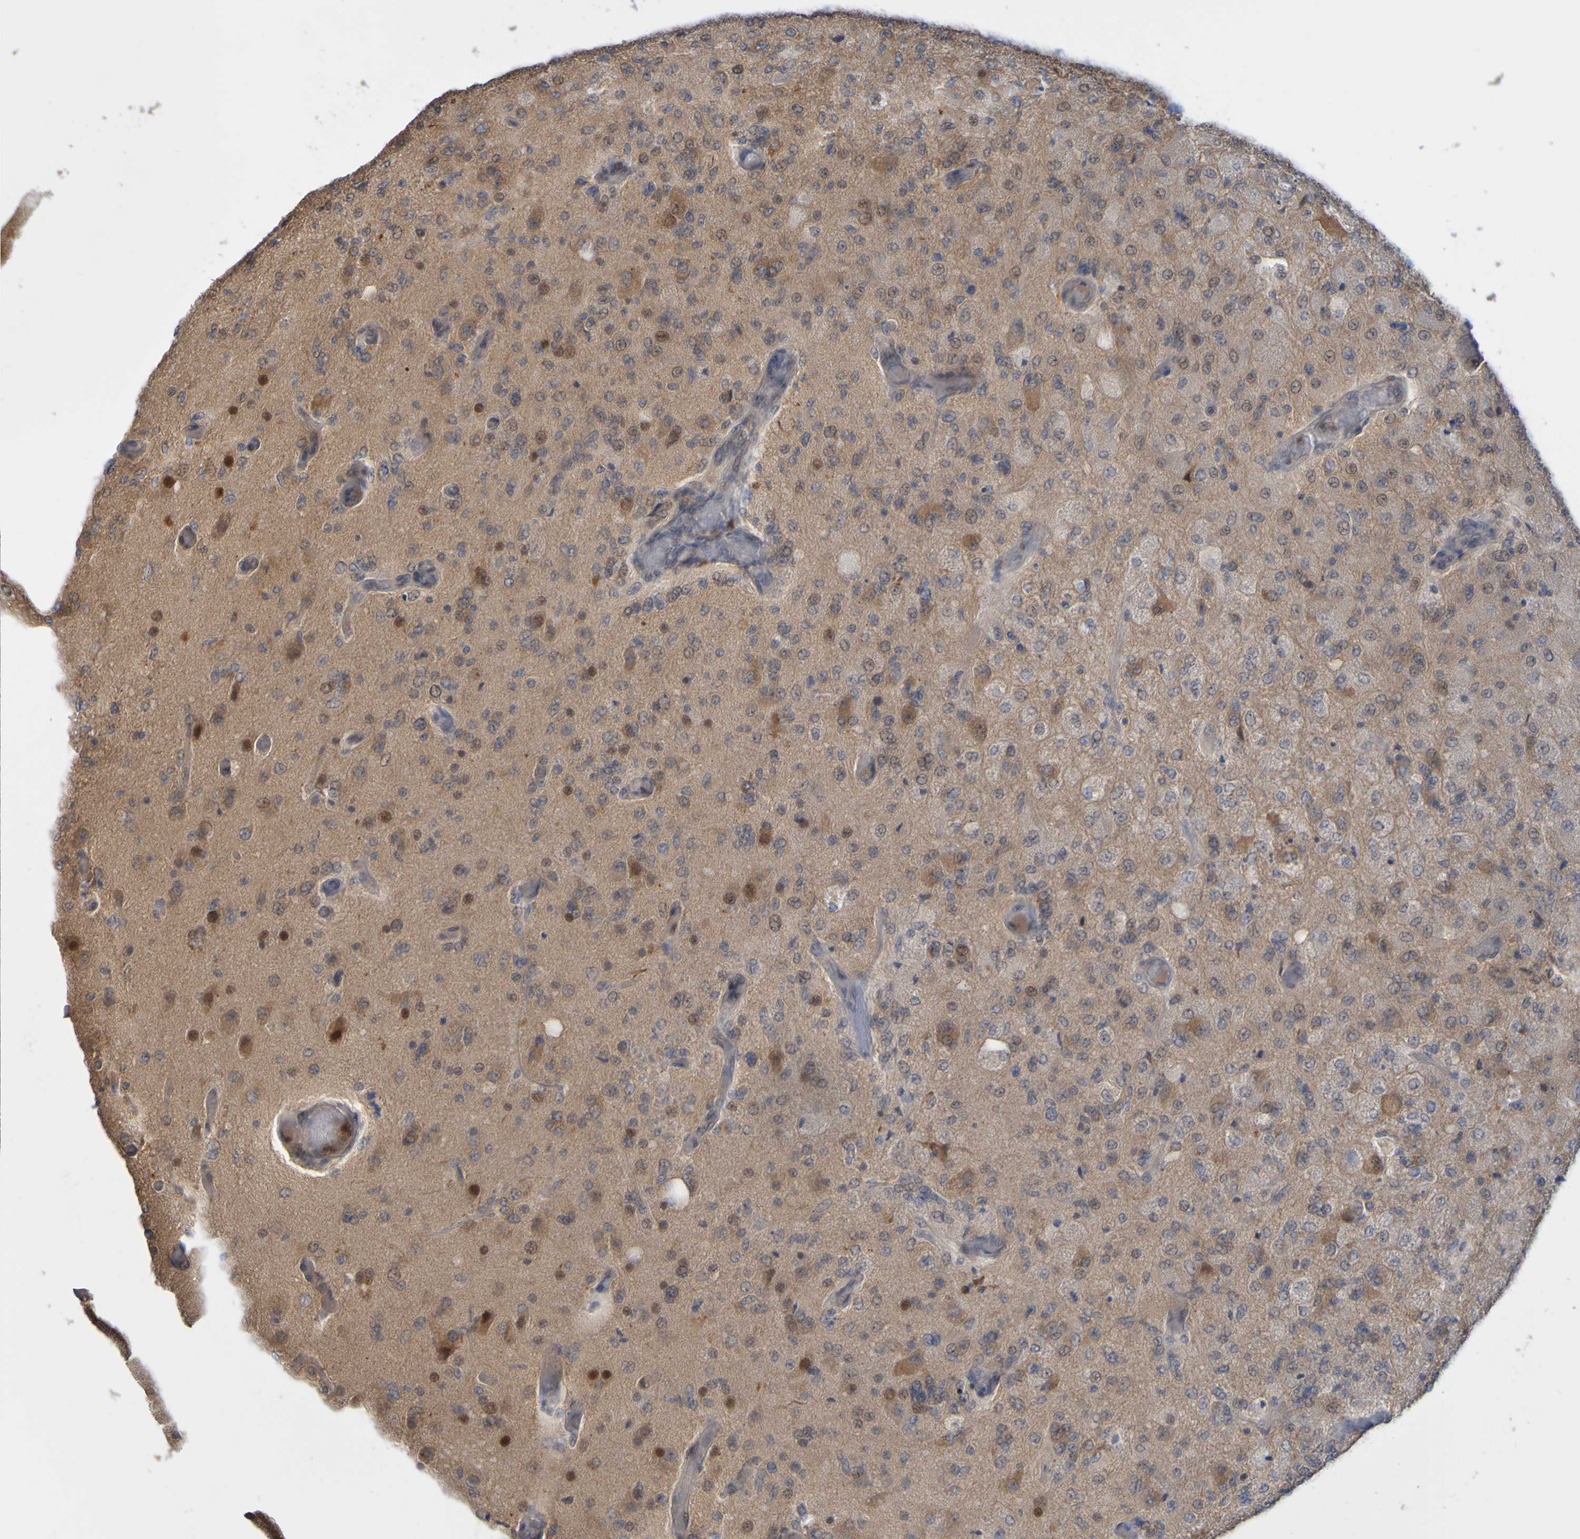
{"staining": {"intensity": "moderate", "quantity": "25%-75%", "location": "cytoplasmic/membranous"}, "tissue": "glioma", "cell_type": "Tumor cells", "image_type": "cancer", "snomed": [{"axis": "morphology", "description": "Normal tissue, NOS"}, {"axis": "morphology", "description": "Glioma, malignant, High grade"}, {"axis": "topography", "description": "Cerebral cortex"}], "caption": "This is a histology image of immunohistochemistry staining of glioma, which shows moderate staining in the cytoplasmic/membranous of tumor cells.", "gene": "NAV2", "patient": {"sex": "male", "age": 77}}